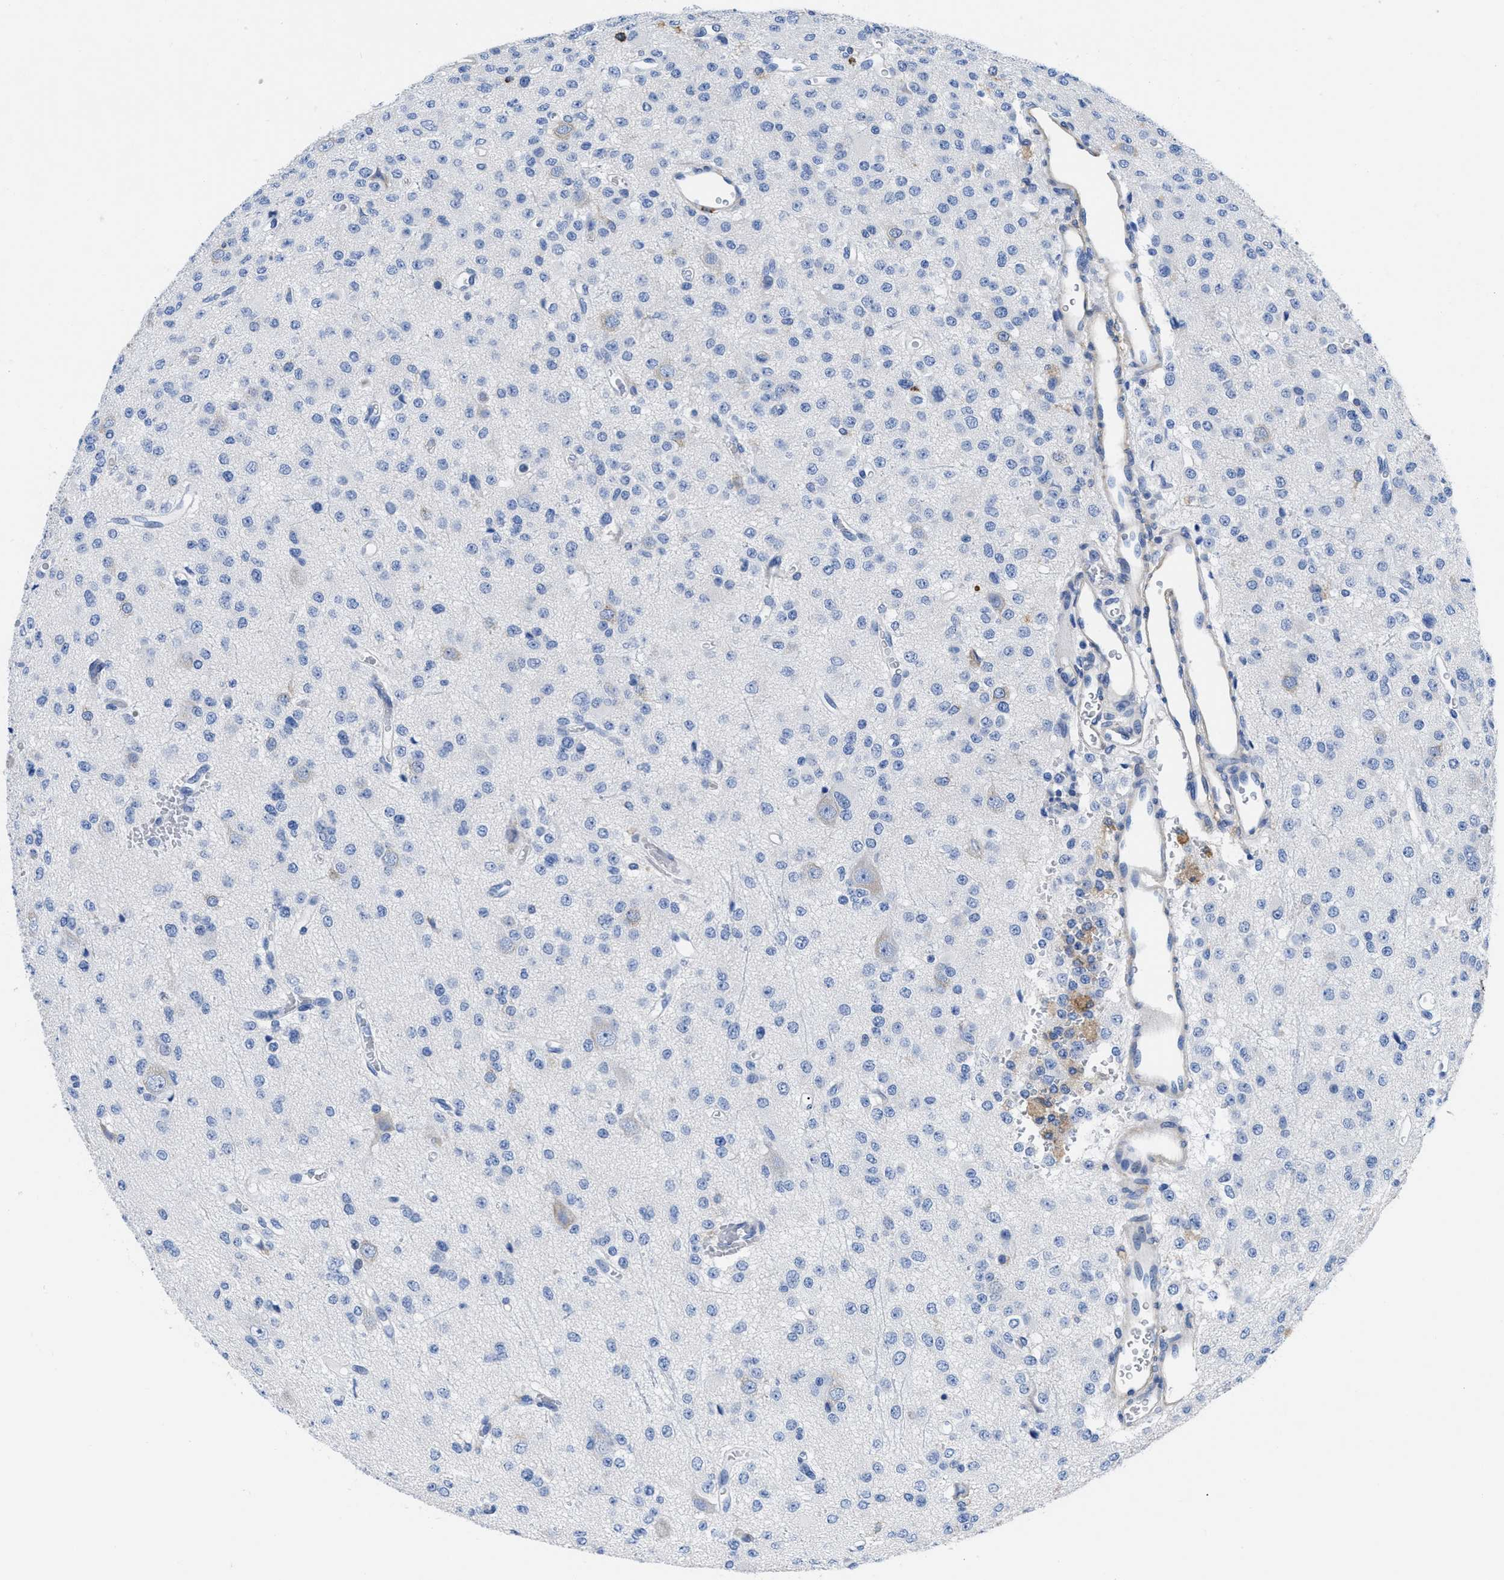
{"staining": {"intensity": "negative", "quantity": "none", "location": "none"}, "tissue": "glioma", "cell_type": "Tumor cells", "image_type": "cancer", "snomed": [{"axis": "morphology", "description": "Glioma, malignant, Low grade"}, {"axis": "topography", "description": "Brain"}], "caption": "A high-resolution histopathology image shows immunohistochemistry staining of low-grade glioma (malignant), which displays no significant expression in tumor cells.", "gene": "HLA-DPA1", "patient": {"sex": "male", "age": 38}}